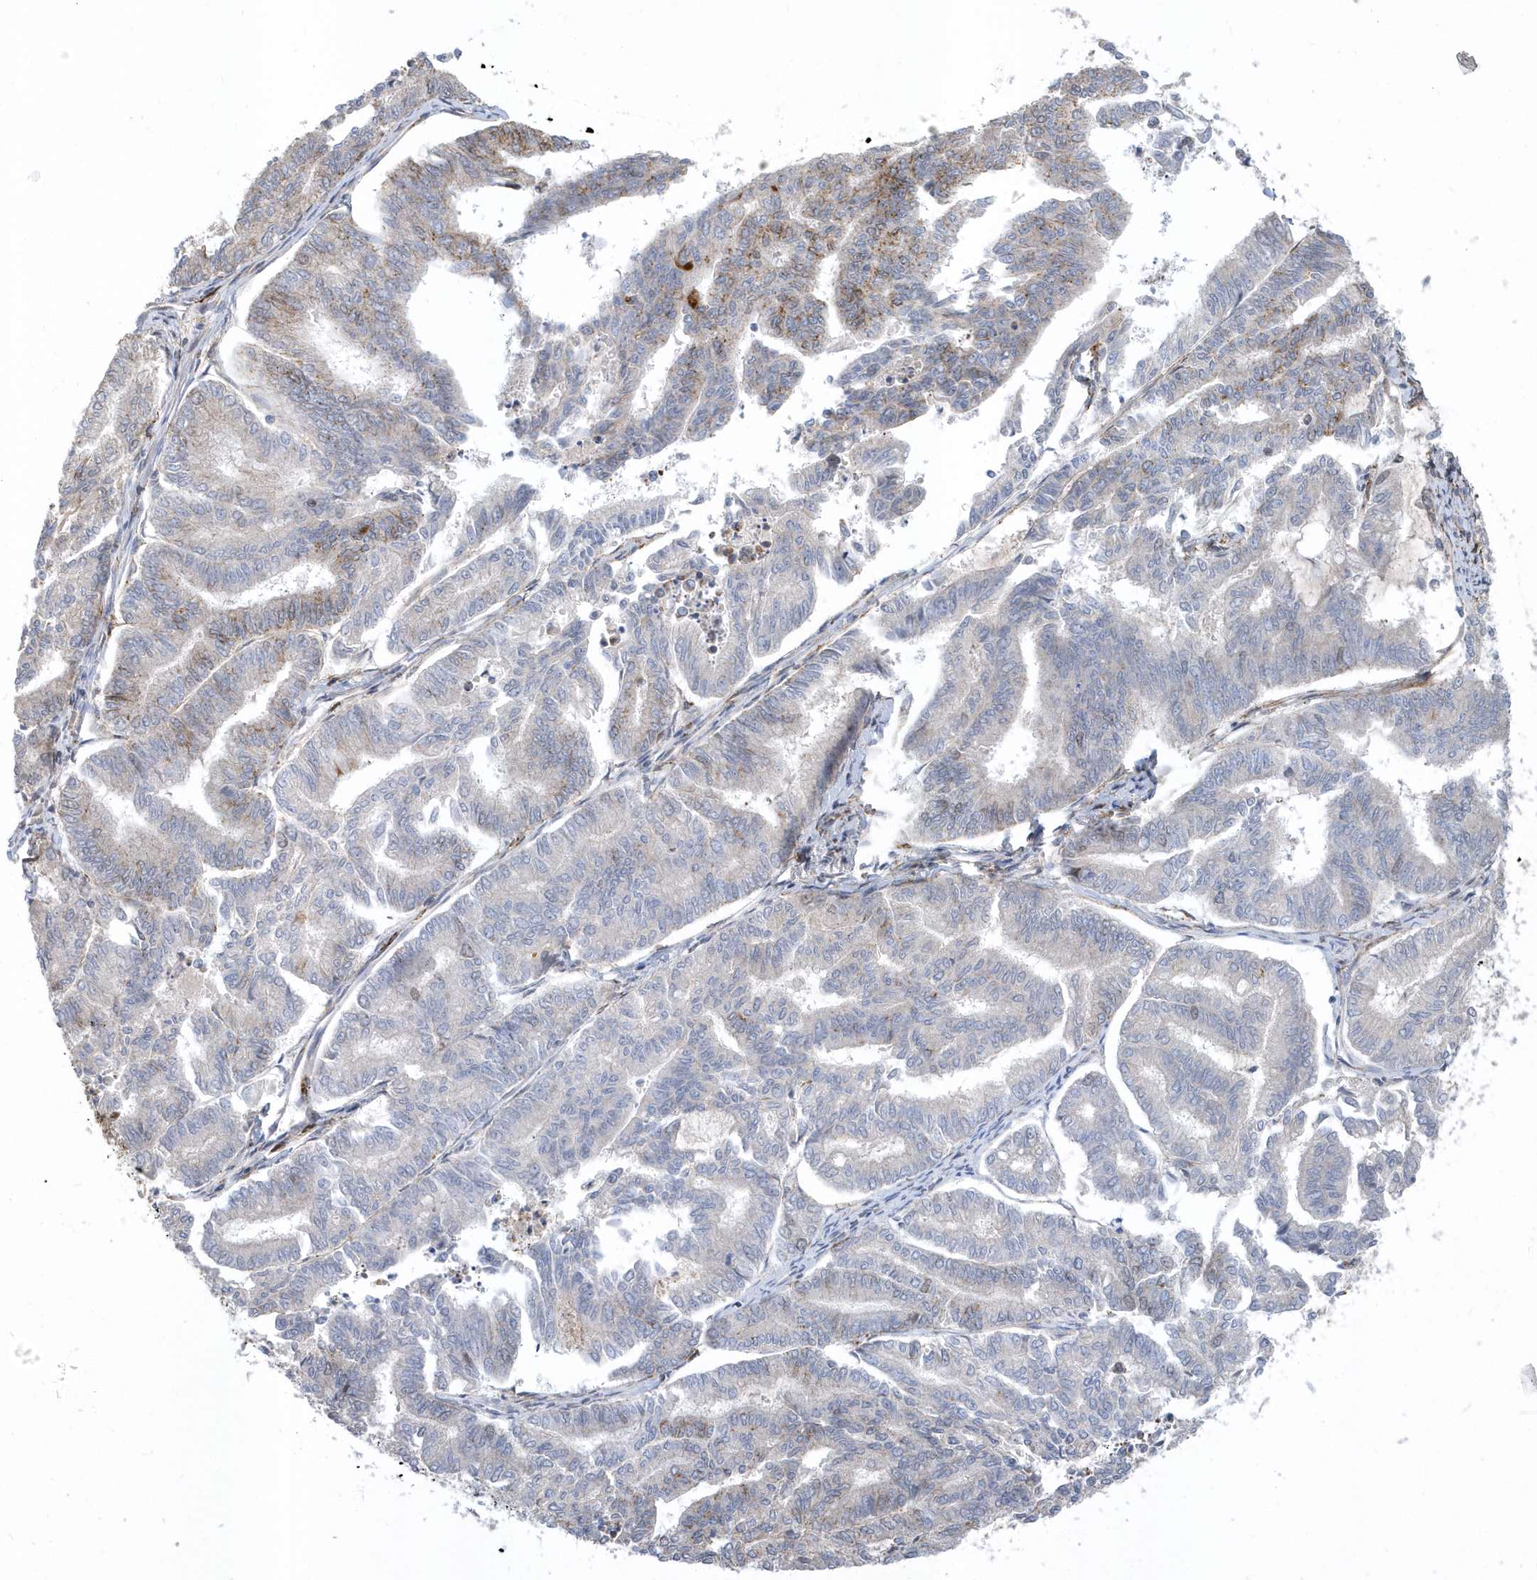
{"staining": {"intensity": "moderate", "quantity": "<25%", "location": "cytoplasmic/membranous"}, "tissue": "endometrial cancer", "cell_type": "Tumor cells", "image_type": "cancer", "snomed": [{"axis": "morphology", "description": "Adenocarcinoma, NOS"}, {"axis": "topography", "description": "Endometrium"}], "caption": "Immunohistochemical staining of endometrial cancer displays low levels of moderate cytoplasmic/membranous protein staining in about <25% of tumor cells.", "gene": "HRH4", "patient": {"sex": "female", "age": 79}}